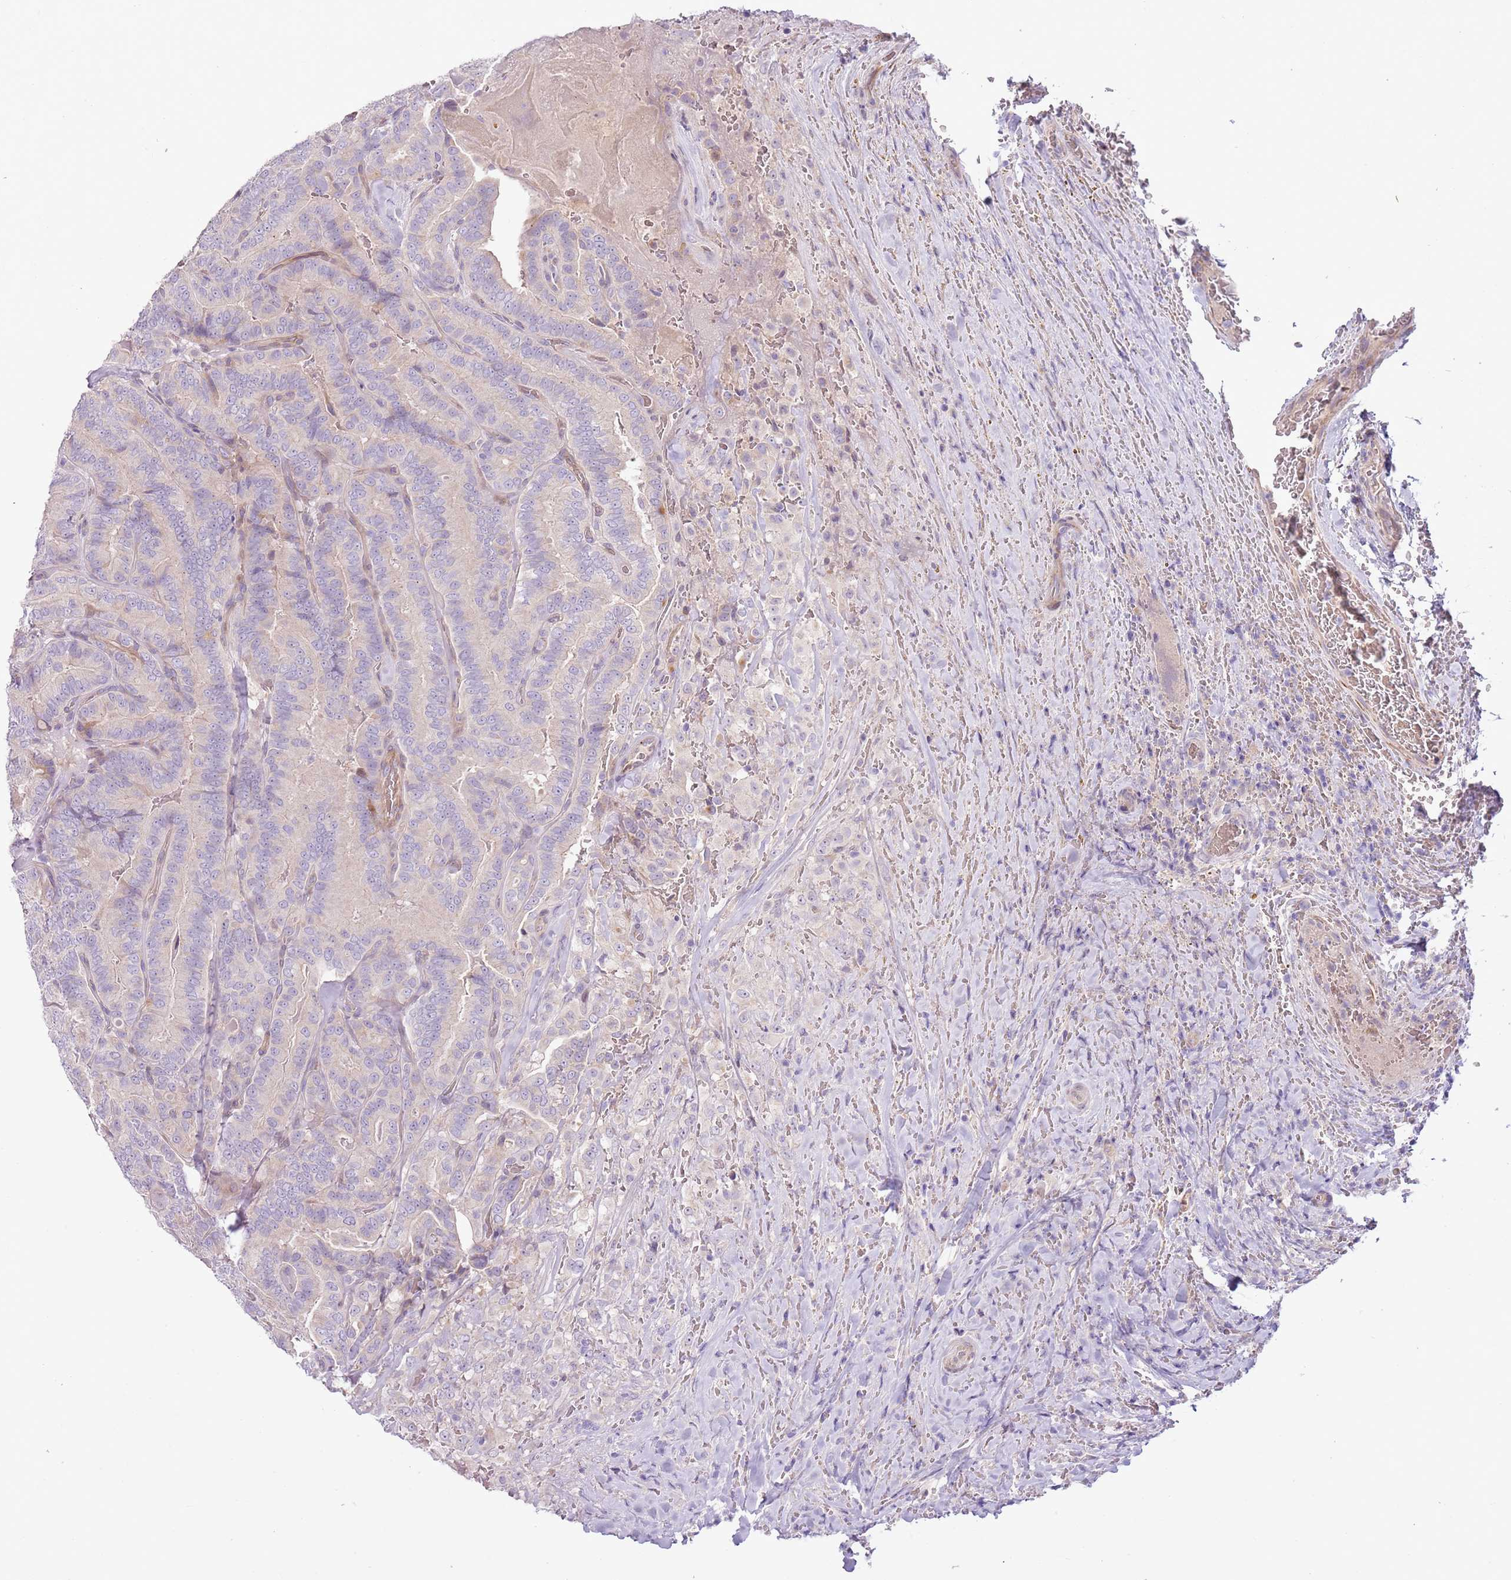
{"staining": {"intensity": "negative", "quantity": "none", "location": "none"}, "tissue": "thyroid cancer", "cell_type": "Tumor cells", "image_type": "cancer", "snomed": [{"axis": "morphology", "description": "Papillary adenocarcinoma, NOS"}, {"axis": "topography", "description": "Thyroid gland"}], "caption": "Image shows no significant protein expression in tumor cells of thyroid cancer (papillary adenocarcinoma).", "gene": "MRO", "patient": {"sex": "male", "age": 61}}